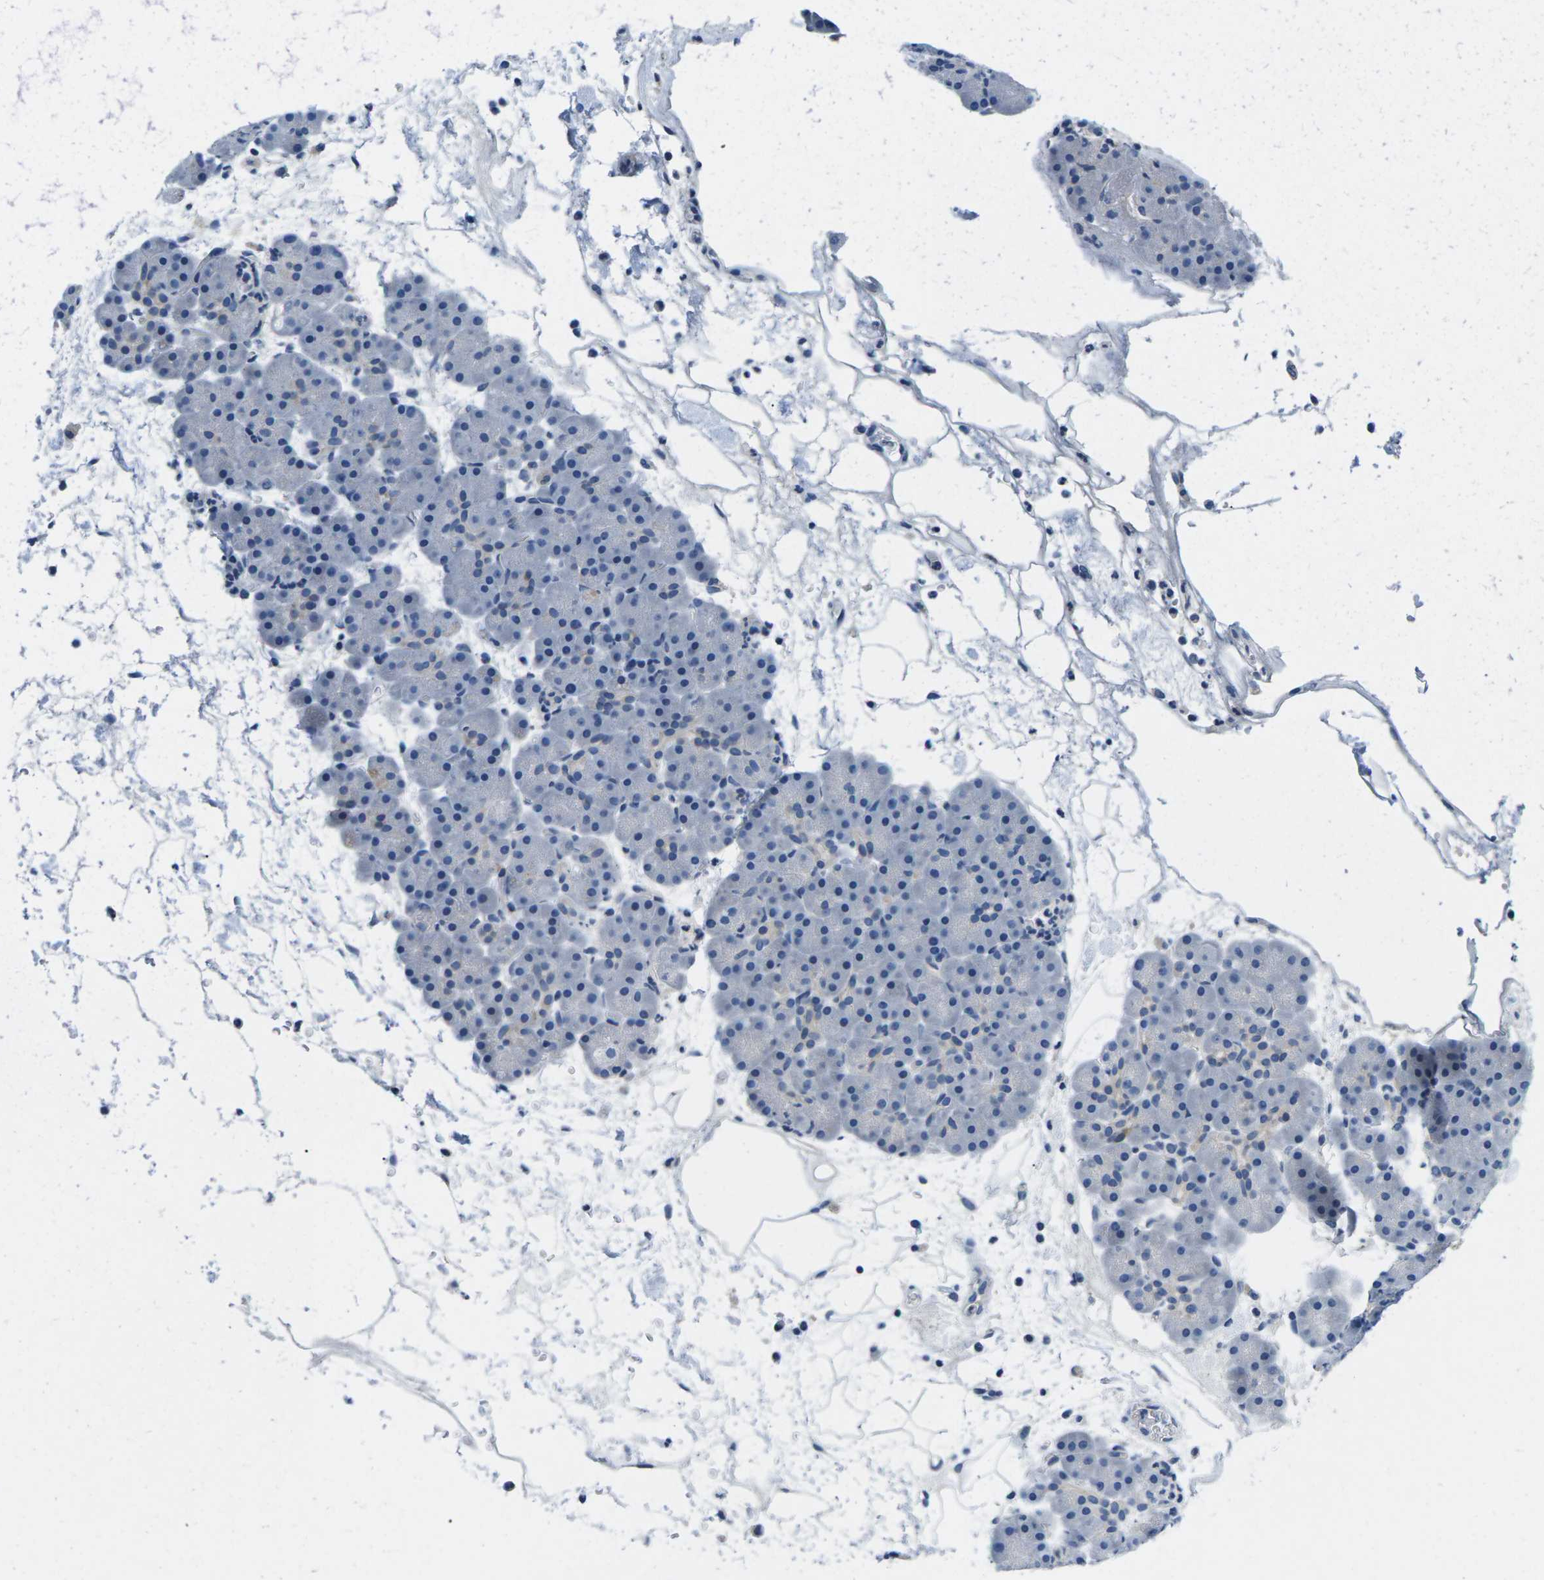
{"staining": {"intensity": "negative", "quantity": "none", "location": "none"}, "tissue": "pancreas", "cell_type": "Exocrine glandular cells", "image_type": "normal", "snomed": [{"axis": "morphology", "description": "Normal tissue, NOS"}, {"axis": "topography", "description": "Pancreas"}], "caption": "IHC photomicrograph of normal pancreas: human pancreas stained with DAB displays no significant protein positivity in exocrine glandular cells.", "gene": "TSPAN2", "patient": {"sex": "male", "age": 66}}